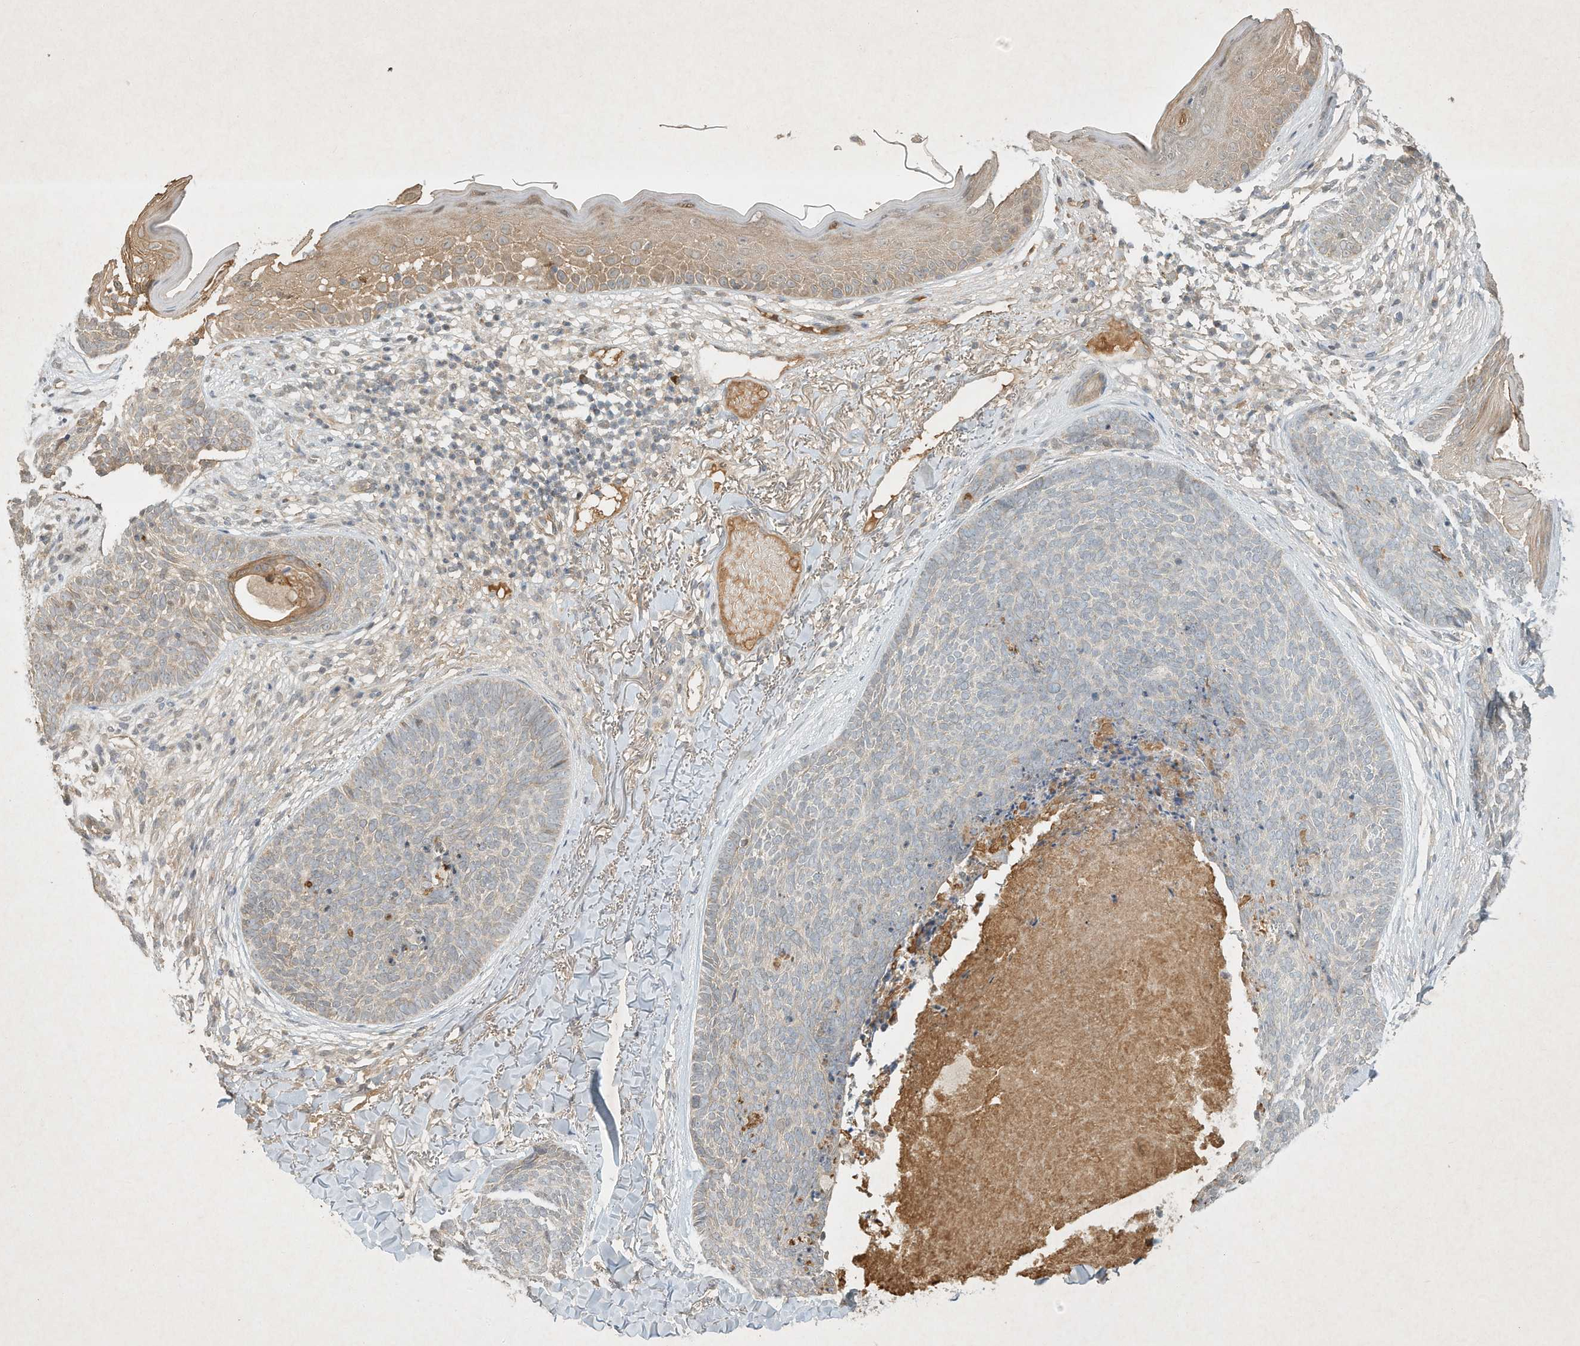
{"staining": {"intensity": "negative", "quantity": "none", "location": "none"}, "tissue": "skin cancer", "cell_type": "Tumor cells", "image_type": "cancer", "snomed": [{"axis": "morphology", "description": "Basal cell carcinoma"}, {"axis": "topography", "description": "Skin"}], "caption": "DAB (3,3'-diaminobenzidine) immunohistochemical staining of human basal cell carcinoma (skin) displays no significant expression in tumor cells. (Stains: DAB IHC with hematoxylin counter stain, Microscopy: brightfield microscopy at high magnification).", "gene": "BTRC", "patient": {"sex": "female", "age": 70}}